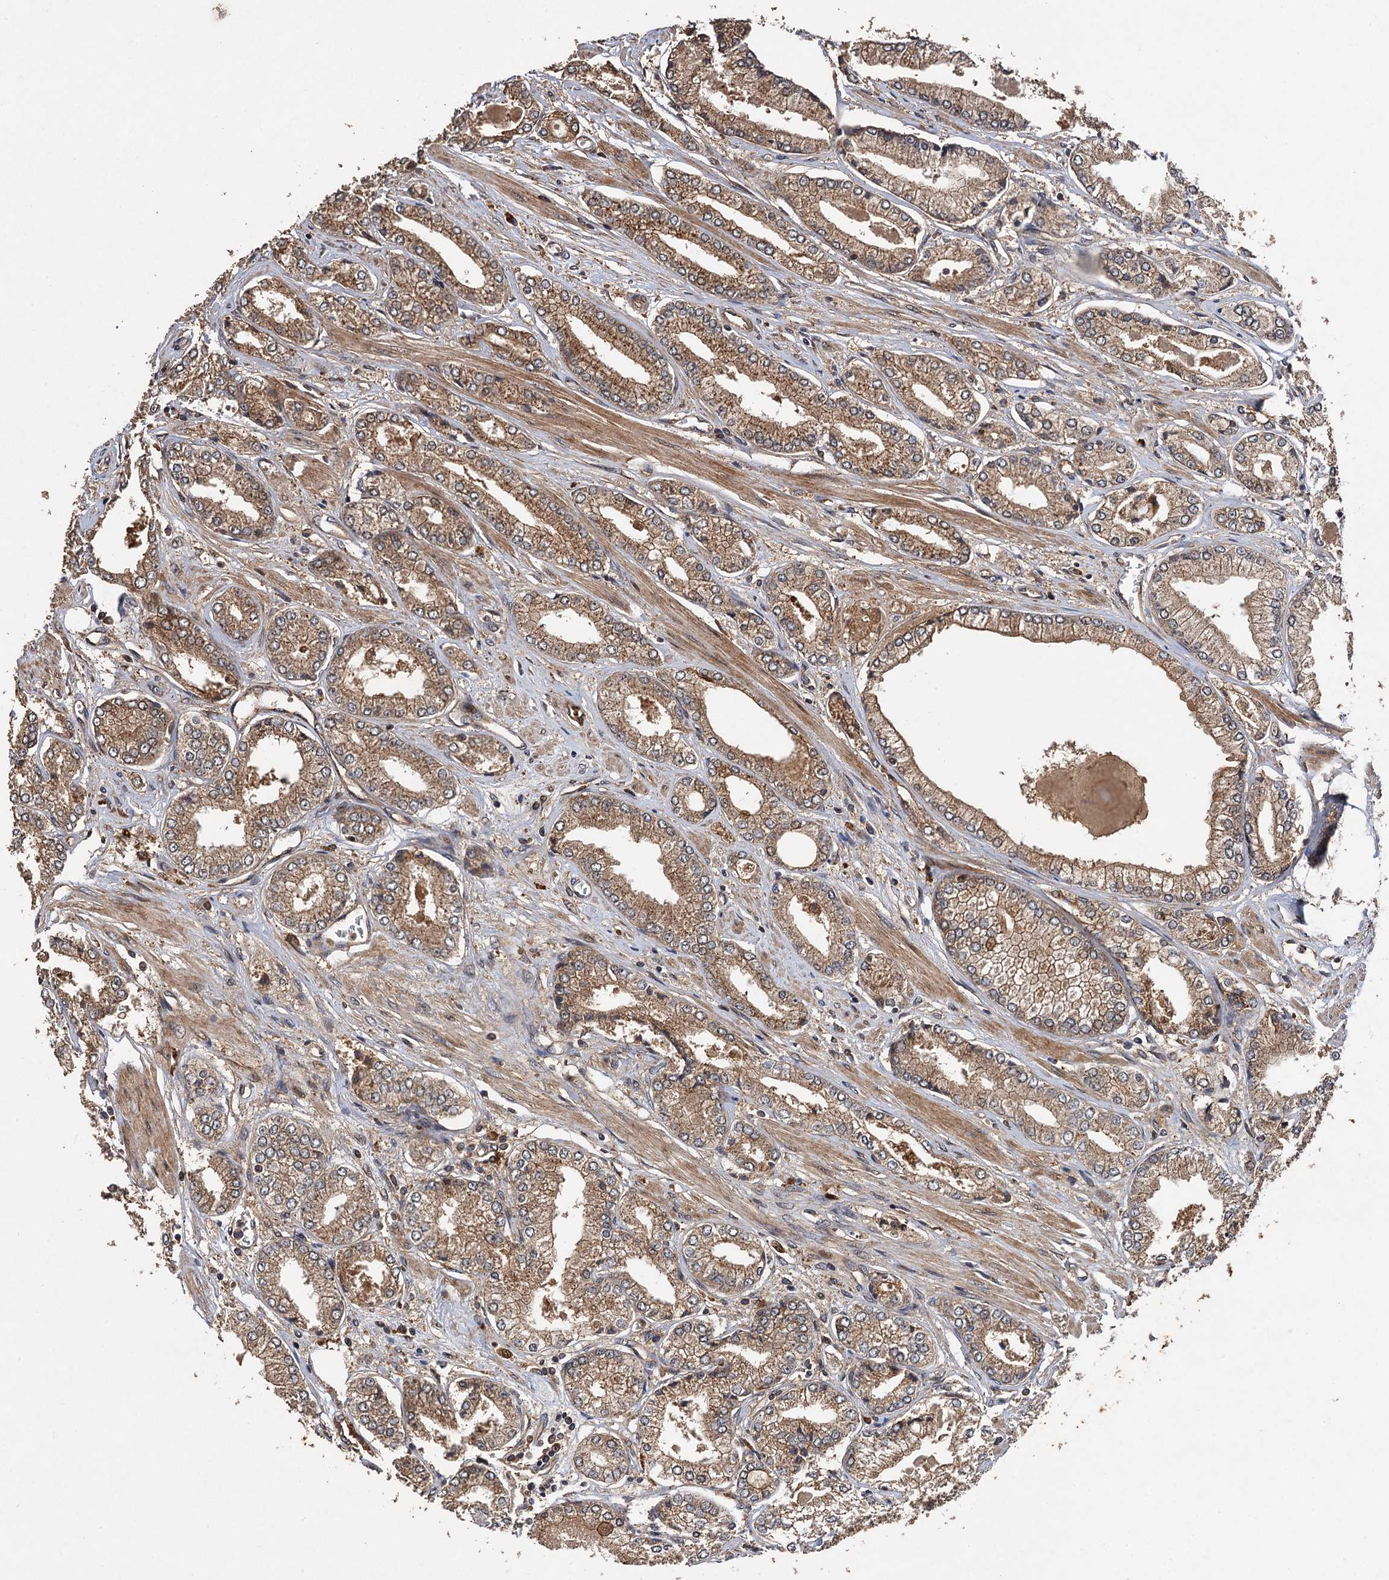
{"staining": {"intensity": "weak", "quantity": ">75%", "location": "cytoplasmic/membranous"}, "tissue": "prostate cancer", "cell_type": "Tumor cells", "image_type": "cancer", "snomed": [{"axis": "morphology", "description": "Adenocarcinoma, Low grade"}, {"axis": "topography", "description": "Prostate"}], "caption": "Immunohistochemistry of prostate cancer exhibits low levels of weak cytoplasmic/membranous positivity in approximately >75% of tumor cells. The staining was performed using DAB (3,3'-diaminobenzidine) to visualize the protein expression in brown, while the nuclei were stained in blue with hematoxylin (Magnification: 20x).", "gene": "TMEM39B", "patient": {"sex": "male", "age": 60}}